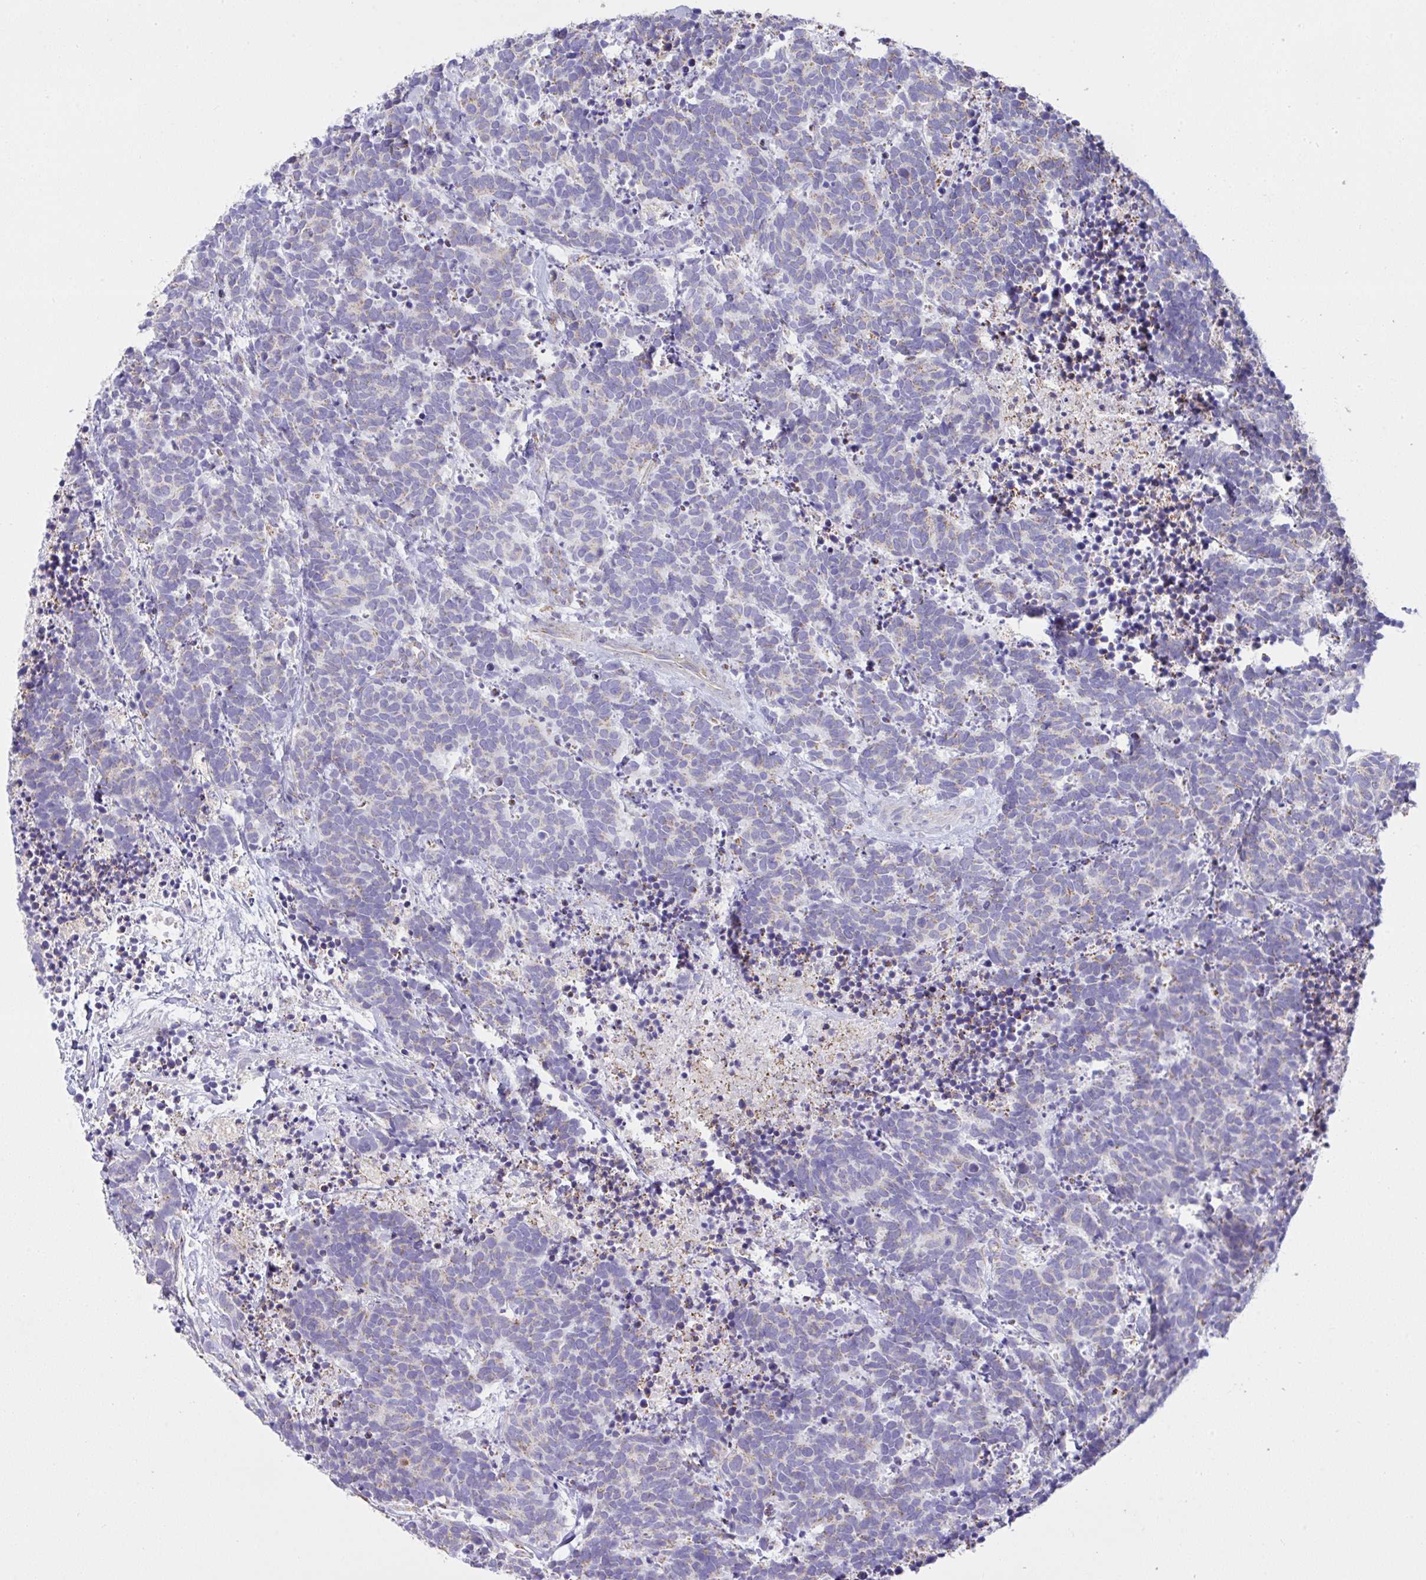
{"staining": {"intensity": "negative", "quantity": "none", "location": "none"}, "tissue": "carcinoid", "cell_type": "Tumor cells", "image_type": "cancer", "snomed": [{"axis": "morphology", "description": "Carcinoma, NOS"}, {"axis": "morphology", "description": "Carcinoid, malignant, NOS"}, {"axis": "topography", "description": "Prostate"}], "caption": "The IHC histopathology image has no significant staining in tumor cells of carcinoid tissue.", "gene": "DOK7", "patient": {"sex": "male", "age": 57}}